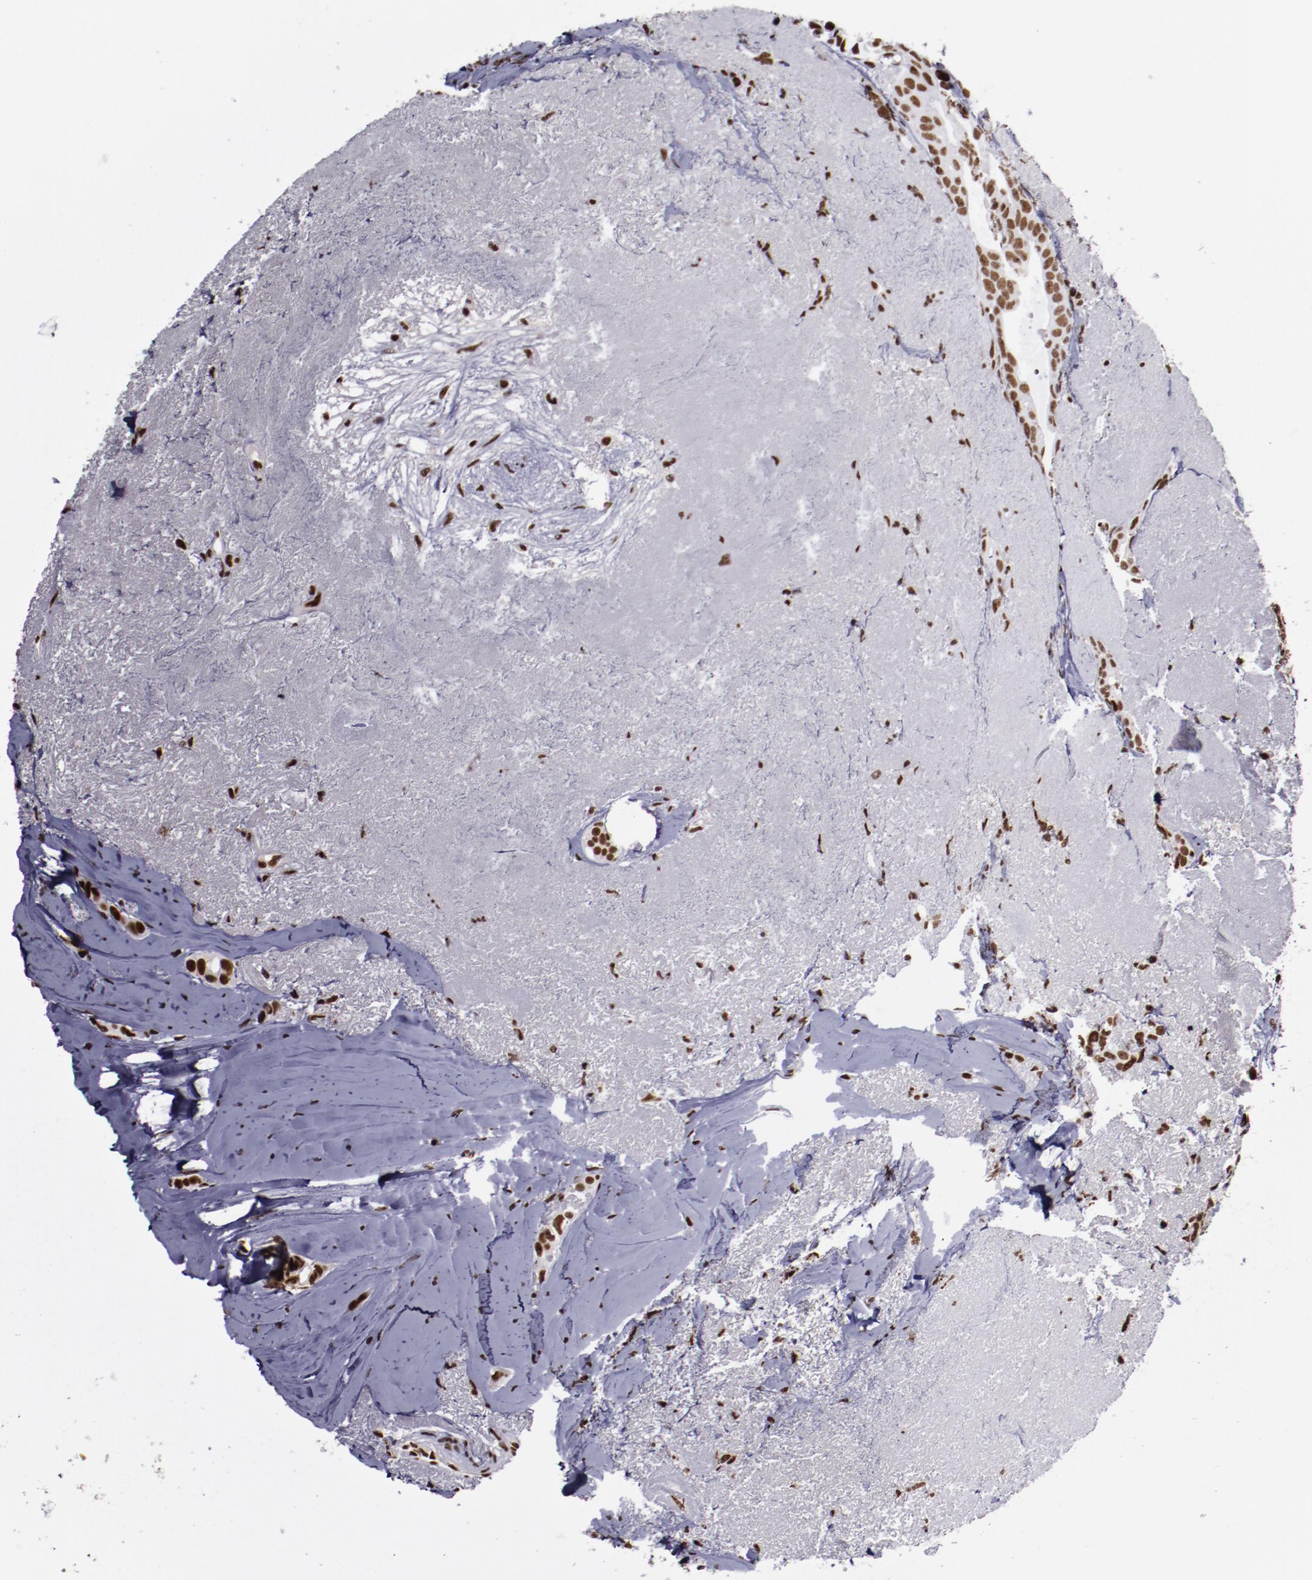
{"staining": {"intensity": "strong", "quantity": ">75%", "location": "nuclear"}, "tissue": "breast cancer", "cell_type": "Tumor cells", "image_type": "cancer", "snomed": [{"axis": "morphology", "description": "Duct carcinoma"}, {"axis": "topography", "description": "Breast"}], "caption": "Infiltrating ductal carcinoma (breast) was stained to show a protein in brown. There is high levels of strong nuclear positivity in about >75% of tumor cells.", "gene": "ERH", "patient": {"sex": "female", "age": 54}}